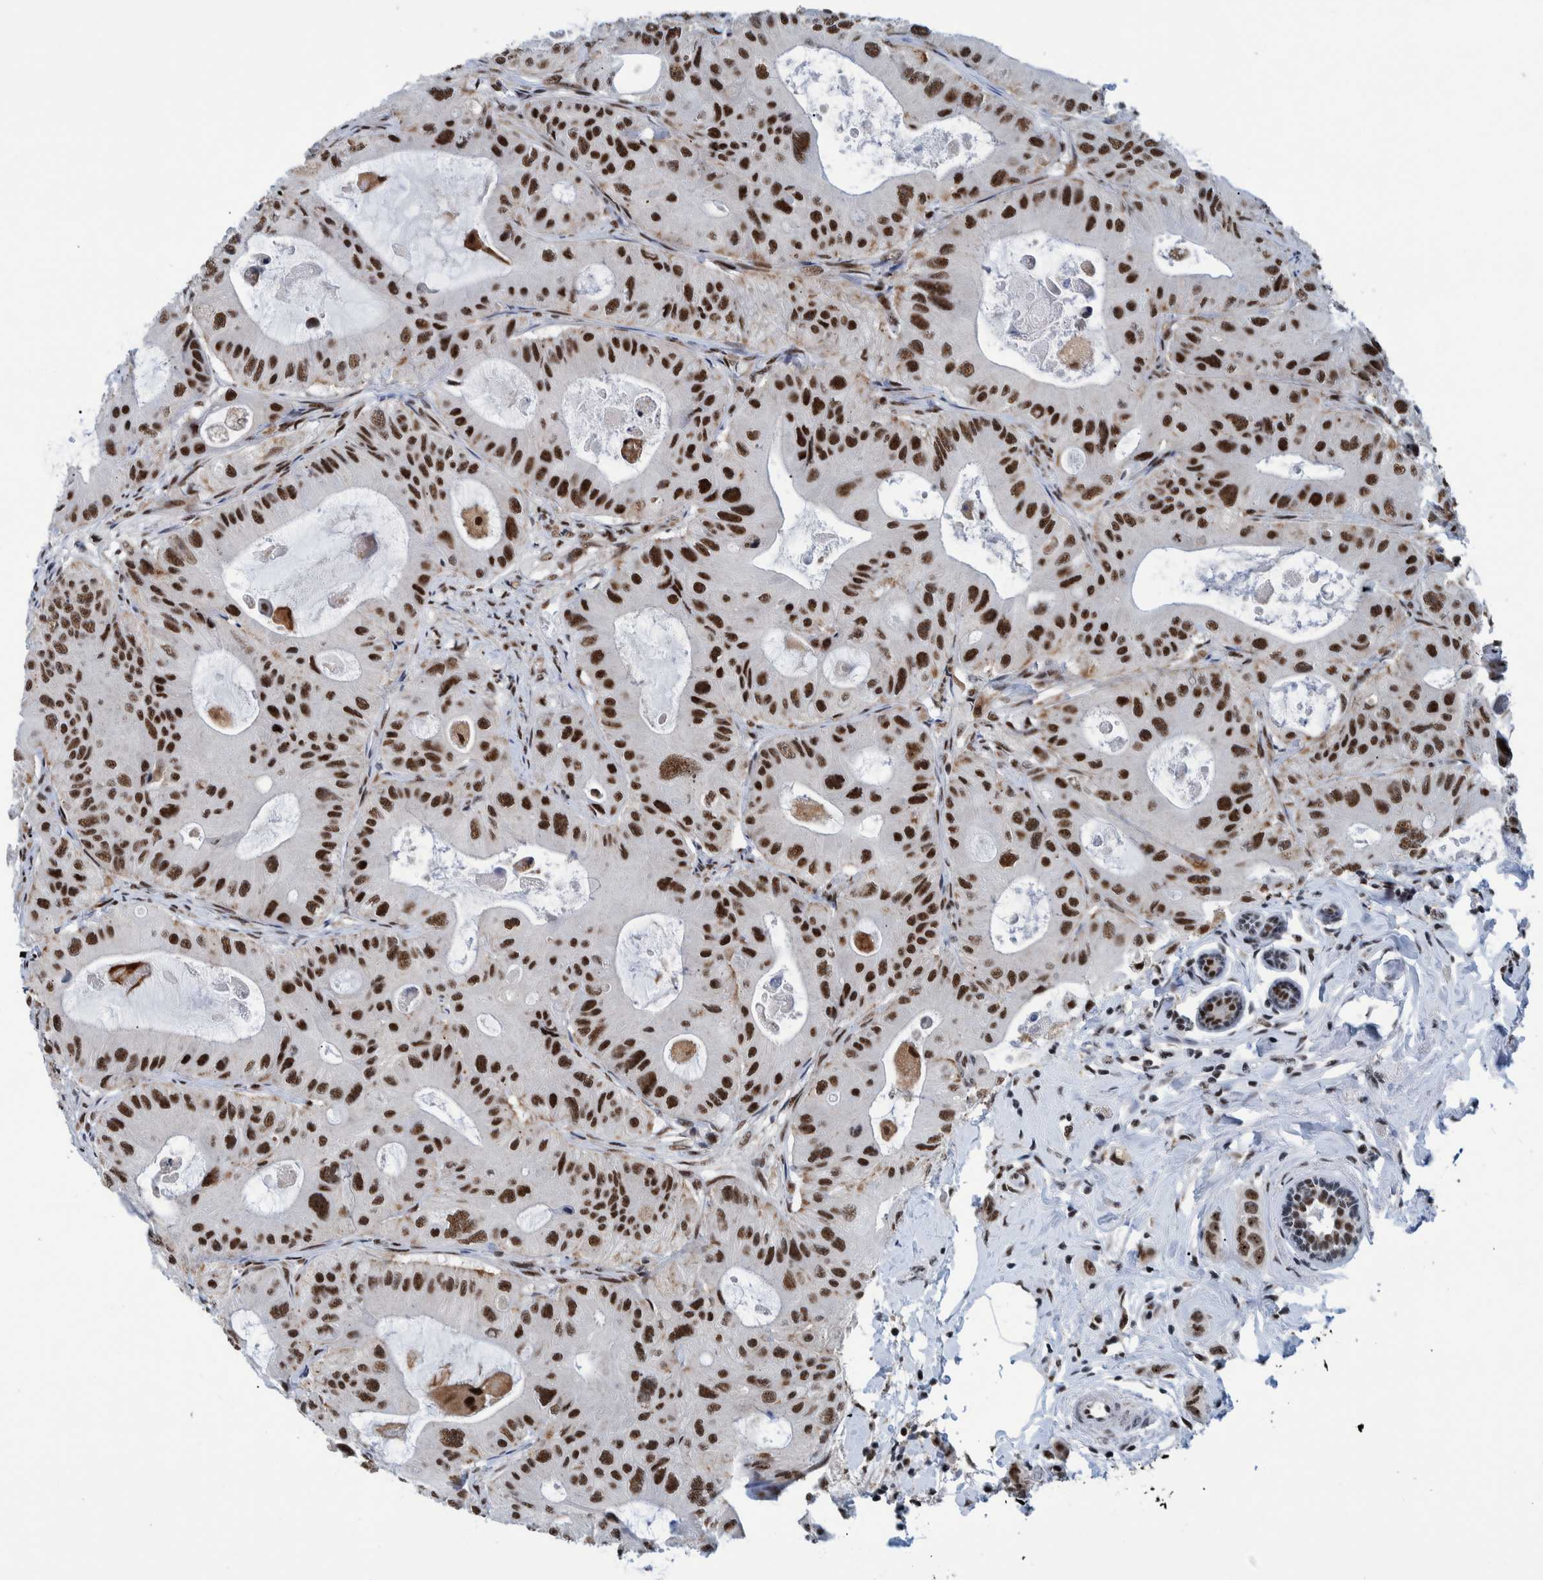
{"staining": {"intensity": "strong", "quantity": ">75%", "location": "nuclear"}, "tissue": "colorectal cancer", "cell_type": "Tumor cells", "image_type": "cancer", "snomed": [{"axis": "morphology", "description": "Adenocarcinoma, NOS"}, {"axis": "topography", "description": "Colon"}], "caption": "Protein analysis of adenocarcinoma (colorectal) tissue reveals strong nuclear expression in about >75% of tumor cells.", "gene": "EFTUD2", "patient": {"sex": "female", "age": 46}}